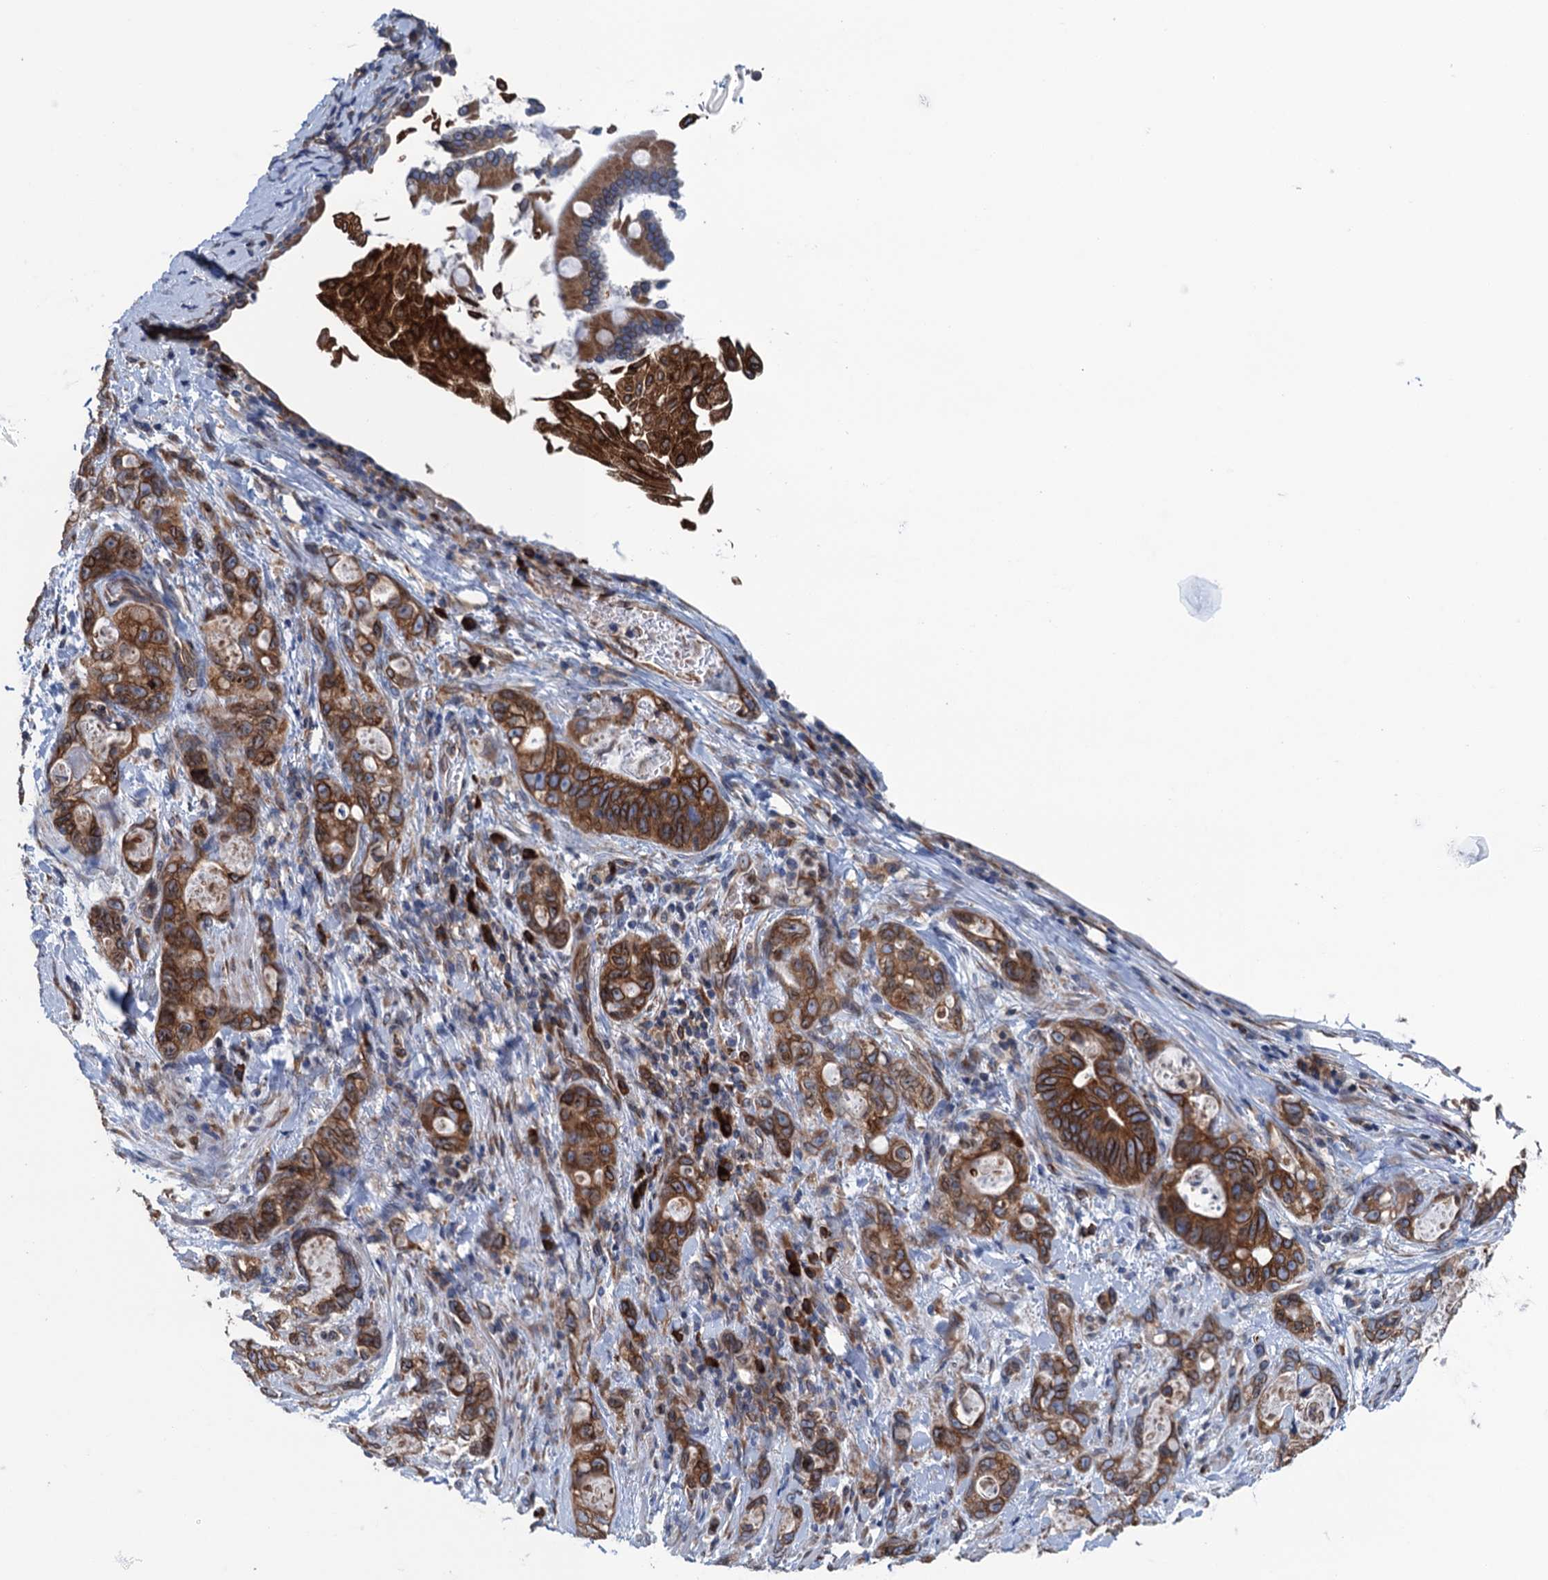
{"staining": {"intensity": "strong", "quantity": ">75%", "location": "cytoplasmic/membranous"}, "tissue": "stomach cancer", "cell_type": "Tumor cells", "image_type": "cancer", "snomed": [{"axis": "morphology", "description": "Normal tissue, NOS"}, {"axis": "morphology", "description": "Adenocarcinoma, NOS"}, {"axis": "topography", "description": "Stomach"}], "caption": "Immunohistochemical staining of stomach adenocarcinoma demonstrates high levels of strong cytoplasmic/membranous expression in about >75% of tumor cells.", "gene": "TMEM205", "patient": {"sex": "female", "age": 89}}